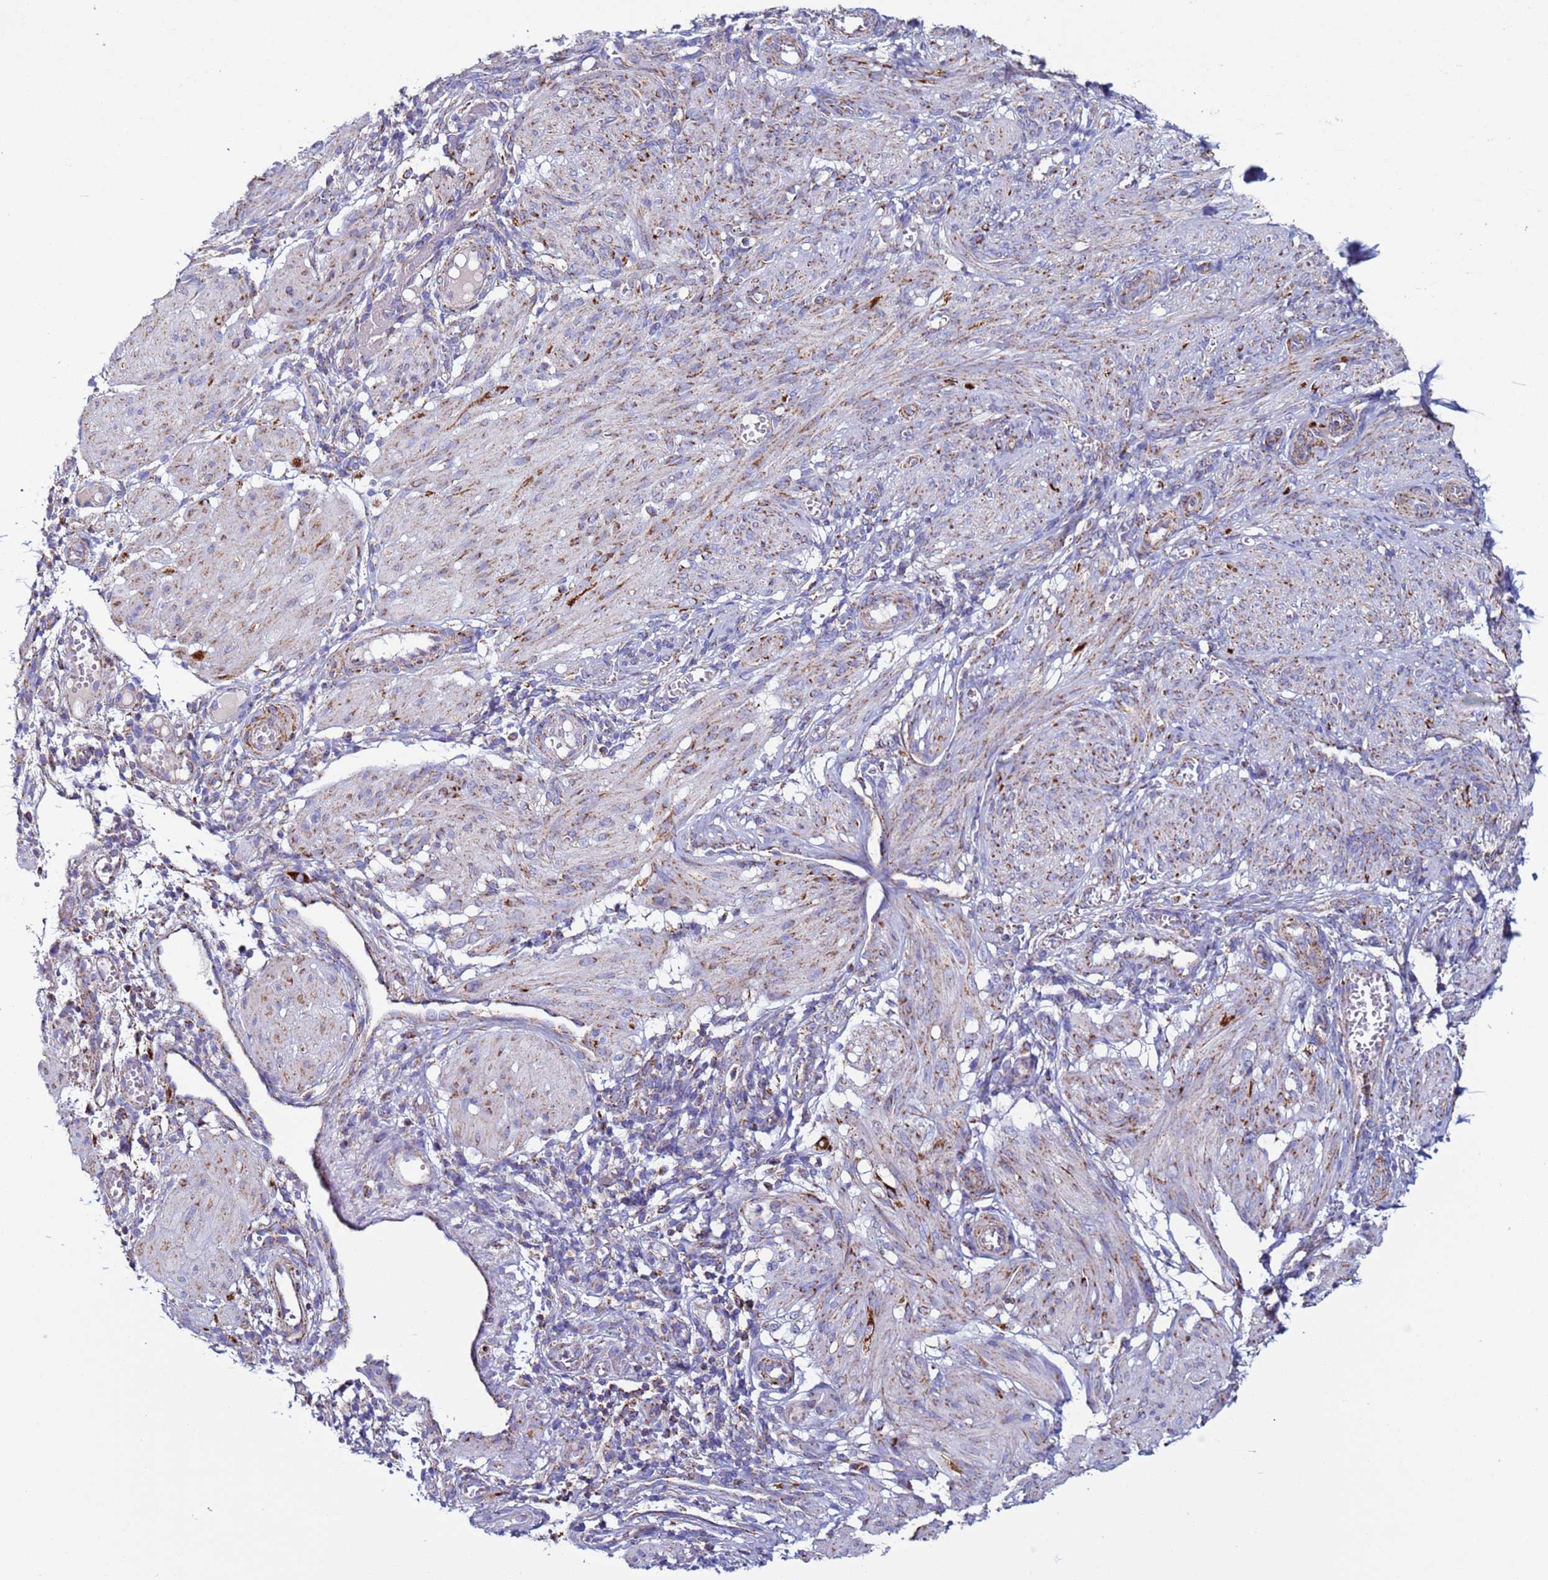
{"staining": {"intensity": "moderate", "quantity": ">75%", "location": "cytoplasmic/membranous"}, "tissue": "smooth muscle", "cell_type": "Smooth muscle cells", "image_type": "normal", "snomed": [{"axis": "morphology", "description": "Normal tissue, NOS"}, {"axis": "topography", "description": "Smooth muscle"}], "caption": "Smooth muscle cells display medium levels of moderate cytoplasmic/membranous expression in approximately >75% of cells in normal human smooth muscle. (DAB (3,3'-diaminobenzidine) IHC with brightfield microscopy, high magnification).", "gene": "ZBTB39", "patient": {"sex": "female", "age": 39}}